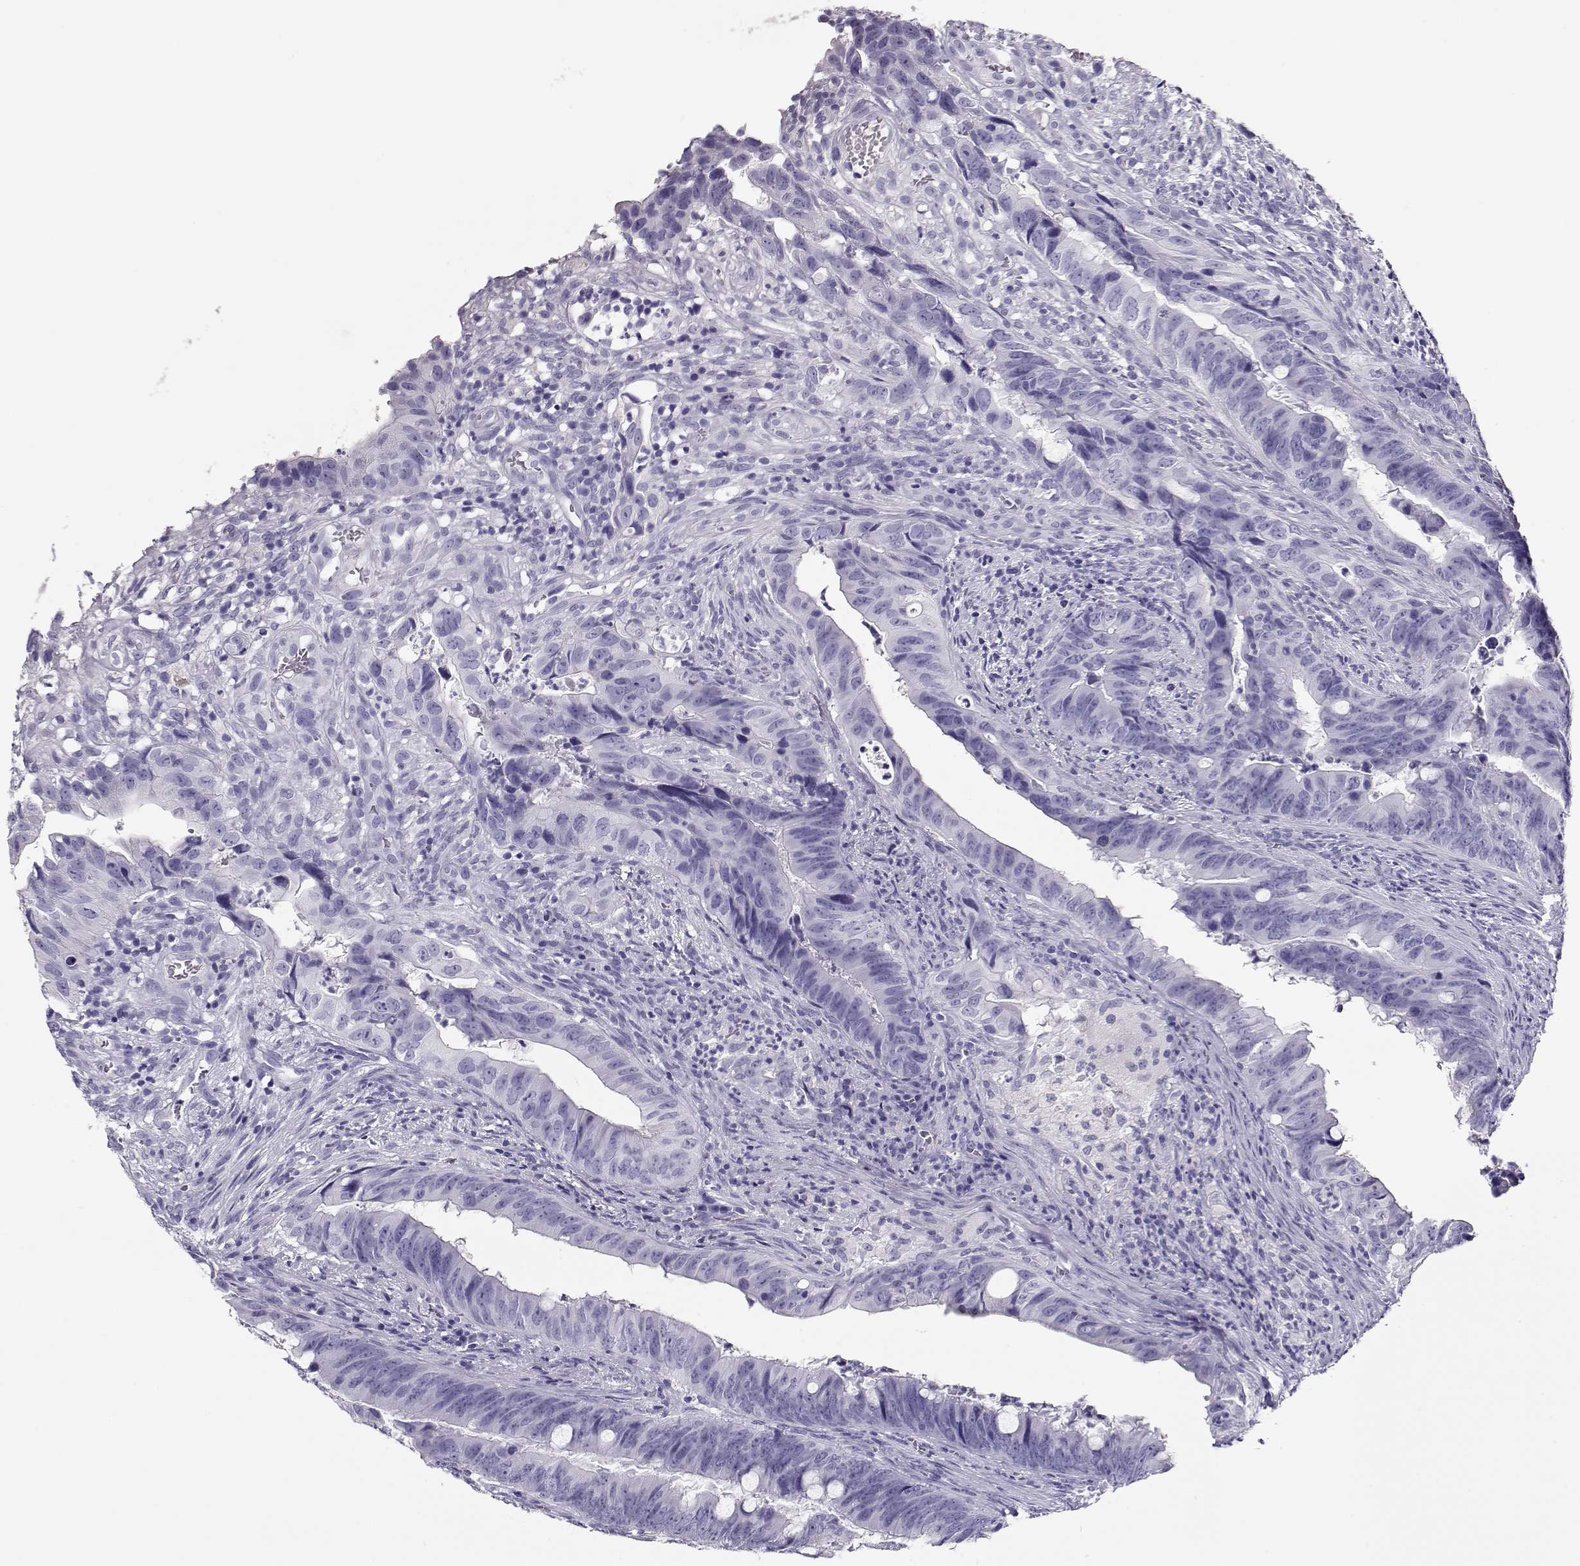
{"staining": {"intensity": "negative", "quantity": "none", "location": "none"}, "tissue": "colorectal cancer", "cell_type": "Tumor cells", "image_type": "cancer", "snomed": [{"axis": "morphology", "description": "Adenocarcinoma, NOS"}, {"axis": "topography", "description": "Colon"}], "caption": "An immunohistochemistry photomicrograph of colorectal cancer (adenocarcinoma) is shown. There is no staining in tumor cells of colorectal cancer (adenocarcinoma).", "gene": "CRX", "patient": {"sex": "female", "age": 82}}